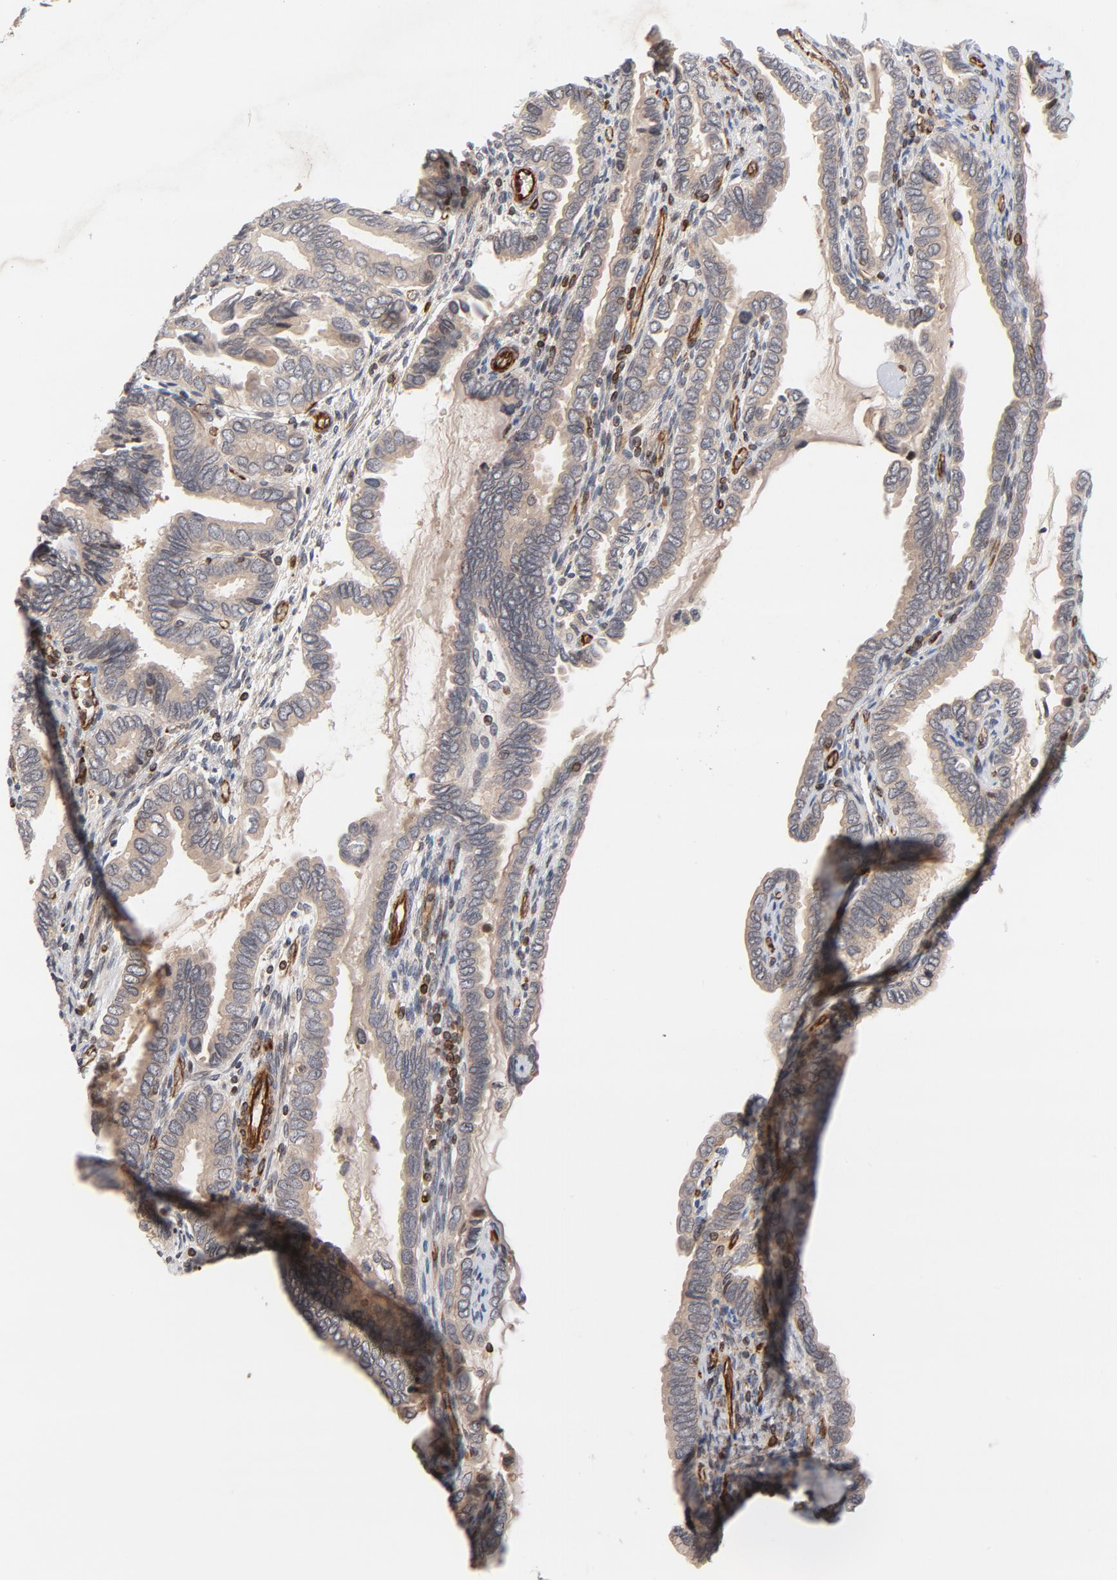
{"staining": {"intensity": "weak", "quantity": ">75%", "location": "cytoplasmic/membranous"}, "tissue": "cervical cancer", "cell_type": "Tumor cells", "image_type": "cancer", "snomed": [{"axis": "morphology", "description": "Adenocarcinoma, NOS"}, {"axis": "topography", "description": "Cervix"}], "caption": "A brown stain shows weak cytoplasmic/membranous expression of a protein in cervical adenocarcinoma tumor cells. The staining was performed using DAB, with brown indicating positive protein expression. Nuclei are stained blue with hematoxylin.", "gene": "DNAAF2", "patient": {"sex": "female", "age": 49}}